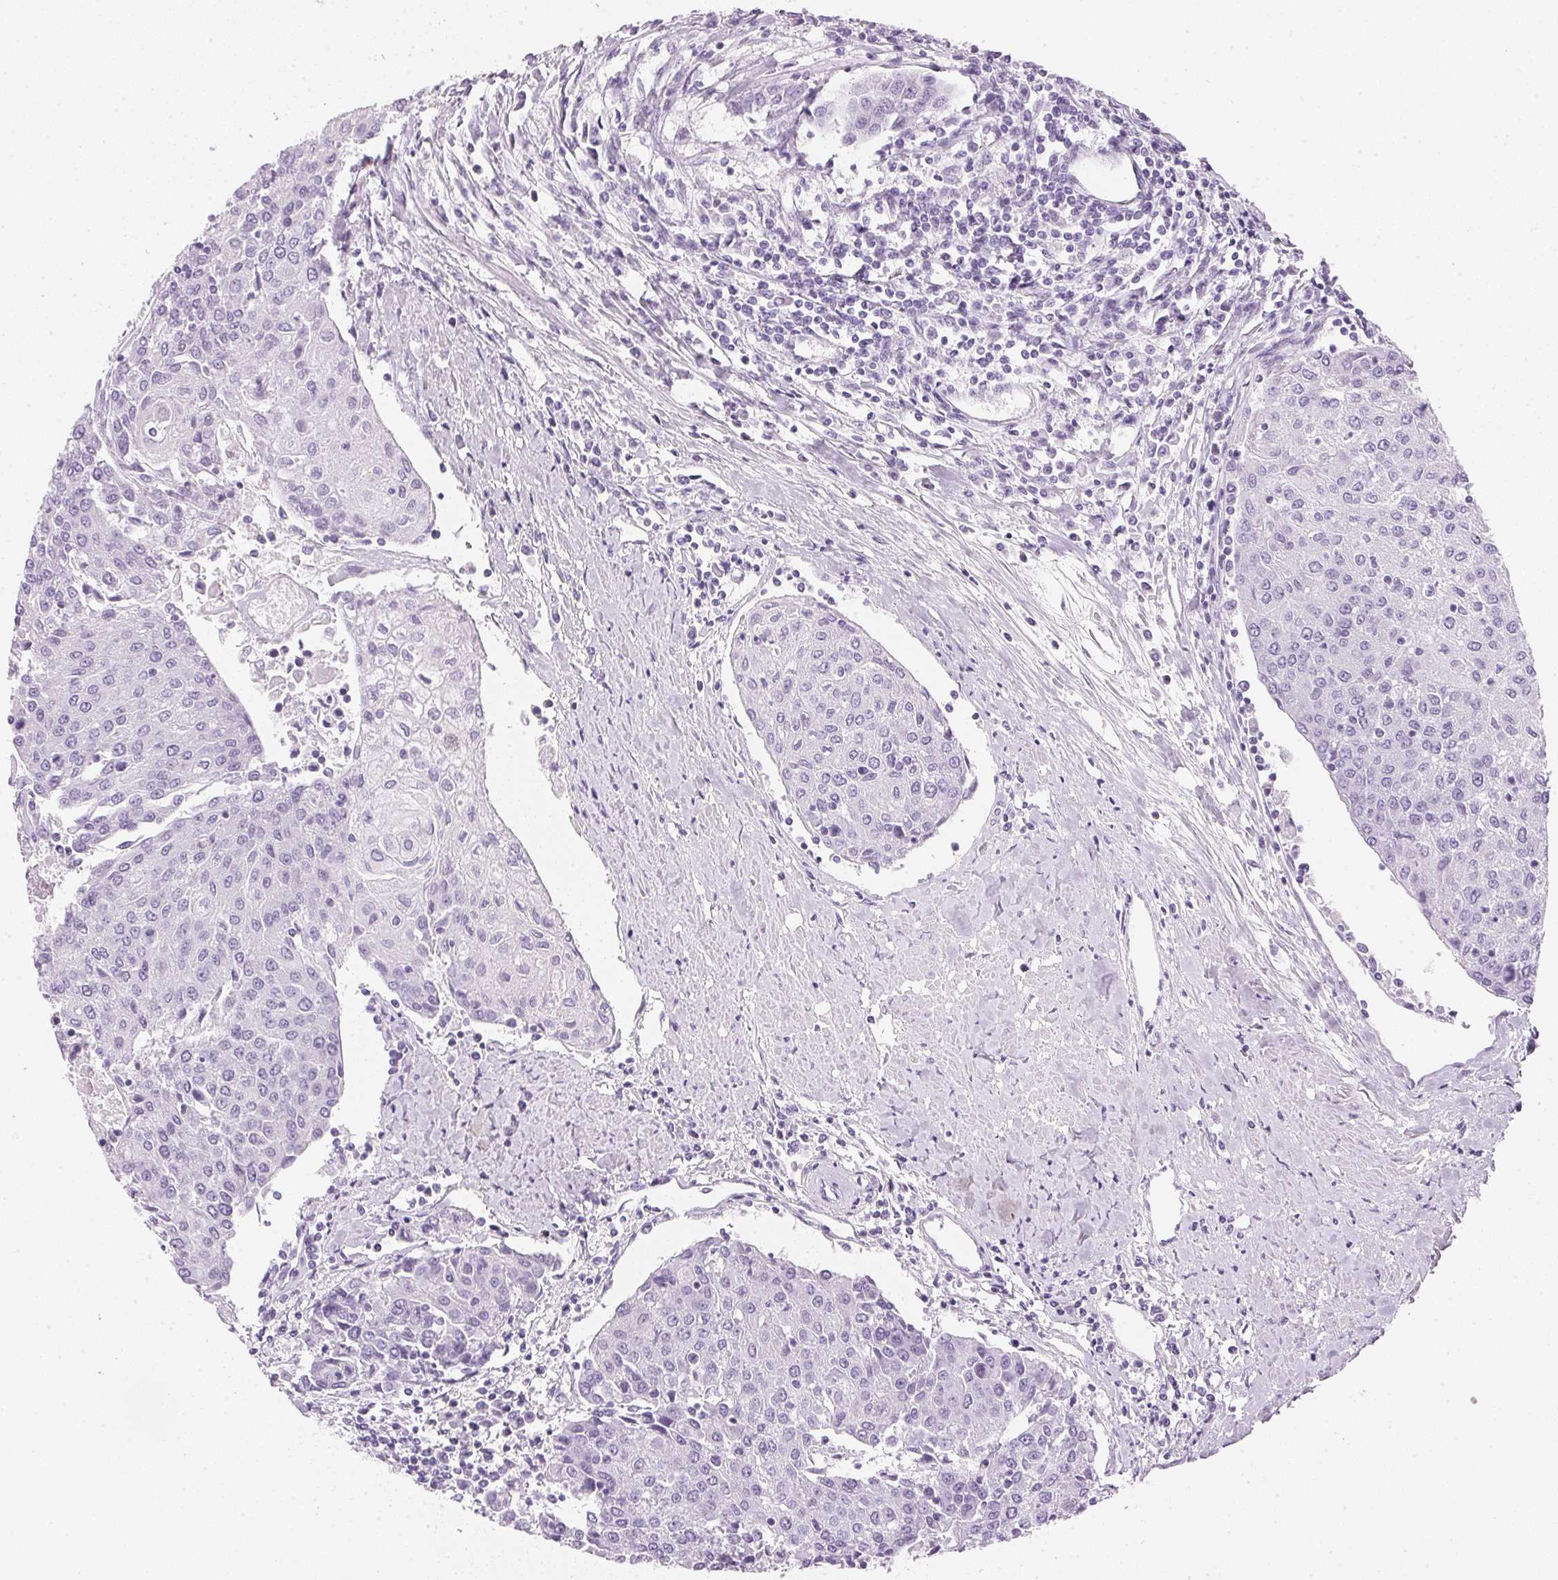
{"staining": {"intensity": "negative", "quantity": "none", "location": "none"}, "tissue": "urothelial cancer", "cell_type": "Tumor cells", "image_type": "cancer", "snomed": [{"axis": "morphology", "description": "Urothelial carcinoma, High grade"}, {"axis": "topography", "description": "Urinary bladder"}], "caption": "High-grade urothelial carcinoma stained for a protein using IHC shows no positivity tumor cells.", "gene": "IGFBP1", "patient": {"sex": "female", "age": 85}}